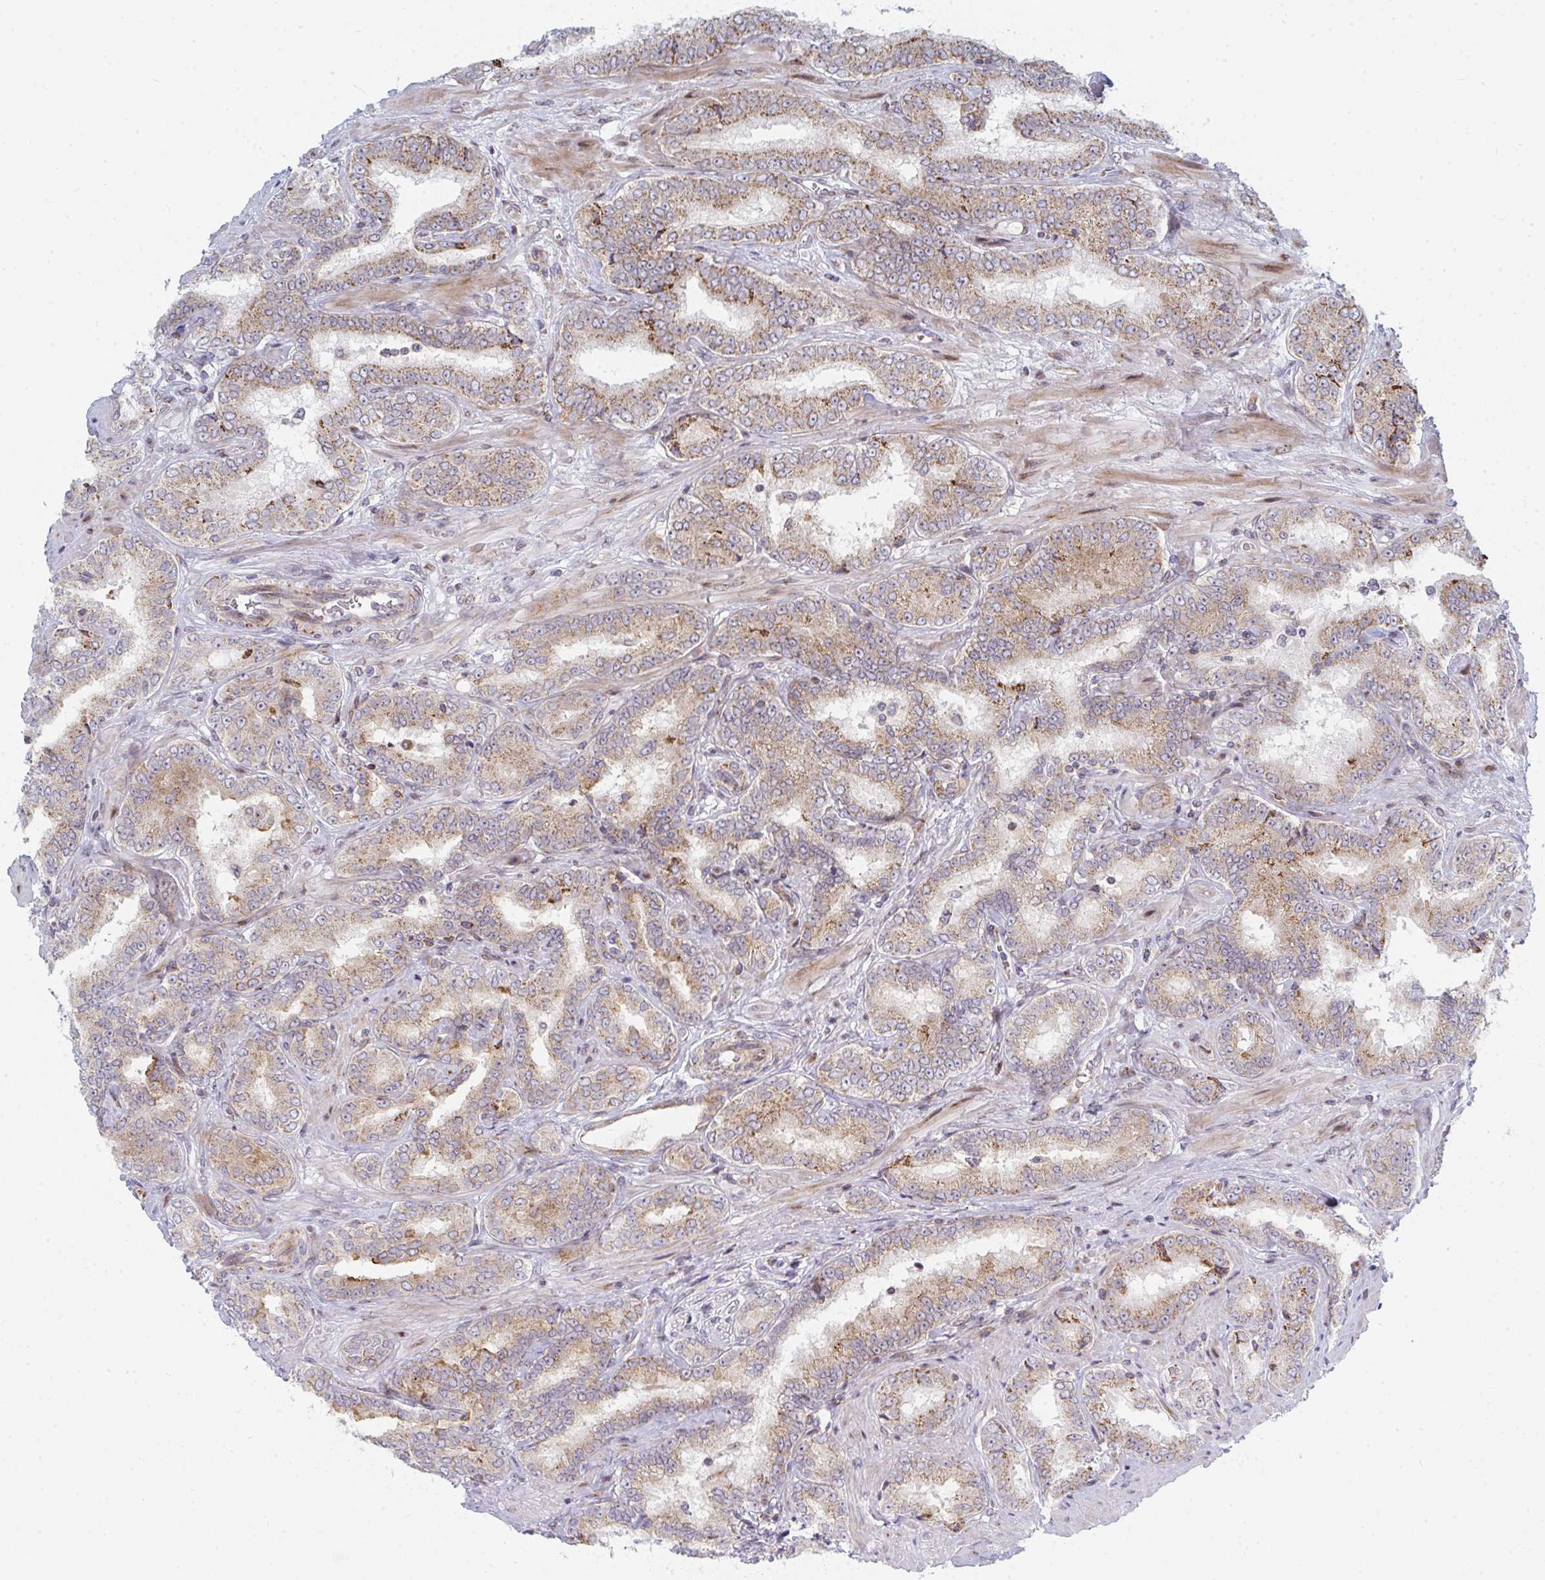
{"staining": {"intensity": "moderate", "quantity": ">75%", "location": "cytoplasmic/membranous"}, "tissue": "prostate cancer", "cell_type": "Tumor cells", "image_type": "cancer", "snomed": [{"axis": "morphology", "description": "Adenocarcinoma, High grade"}, {"axis": "topography", "description": "Prostate"}], "caption": "Prostate cancer (high-grade adenocarcinoma) stained with DAB immunohistochemistry reveals medium levels of moderate cytoplasmic/membranous staining in about >75% of tumor cells.", "gene": "PRKCH", "patient": {"sex": "male", "age": 72}}